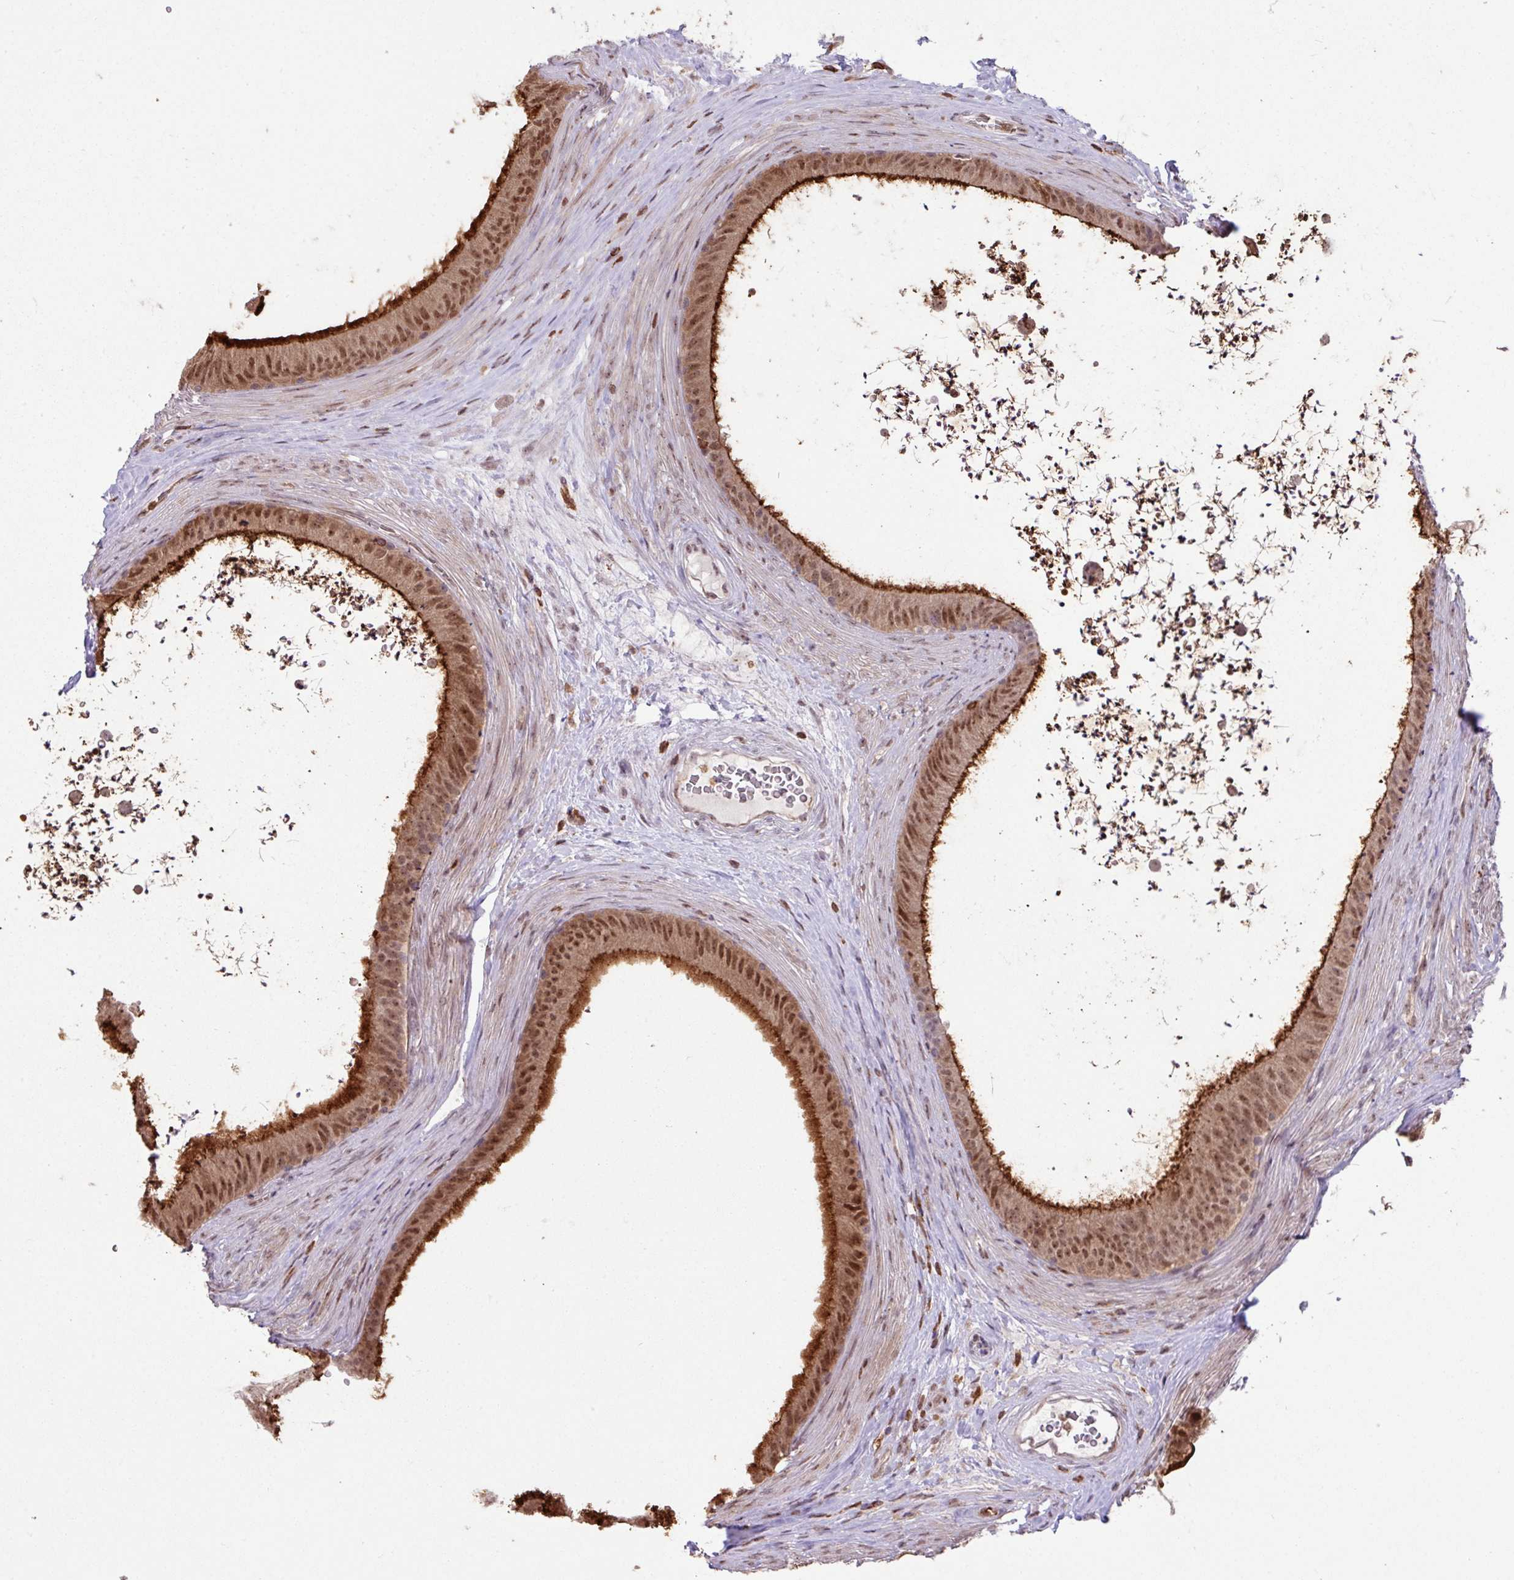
{"staining": {"intensity": "strong", "quantity": ">75%", "location": "cytoplasmic/membranous,nuclear"}, "tissue": "epididymis", "cell_type": "Glandular cells", "image_type": "normal", "snomed": [{"axis": "morphology", "description": "Normal tissue, NOS"}, {"axis": "topography", "description": "Testis"}, {"axis": "topography", "description": "Epididymis"}], "caption": "The immunohistochemical stain highlights strong cytoplasmic/membranous,nuclear expression in glandular cells of normal epididymis.", "gene": "GON7", "patient": {"sex": "male", "age": 41}}